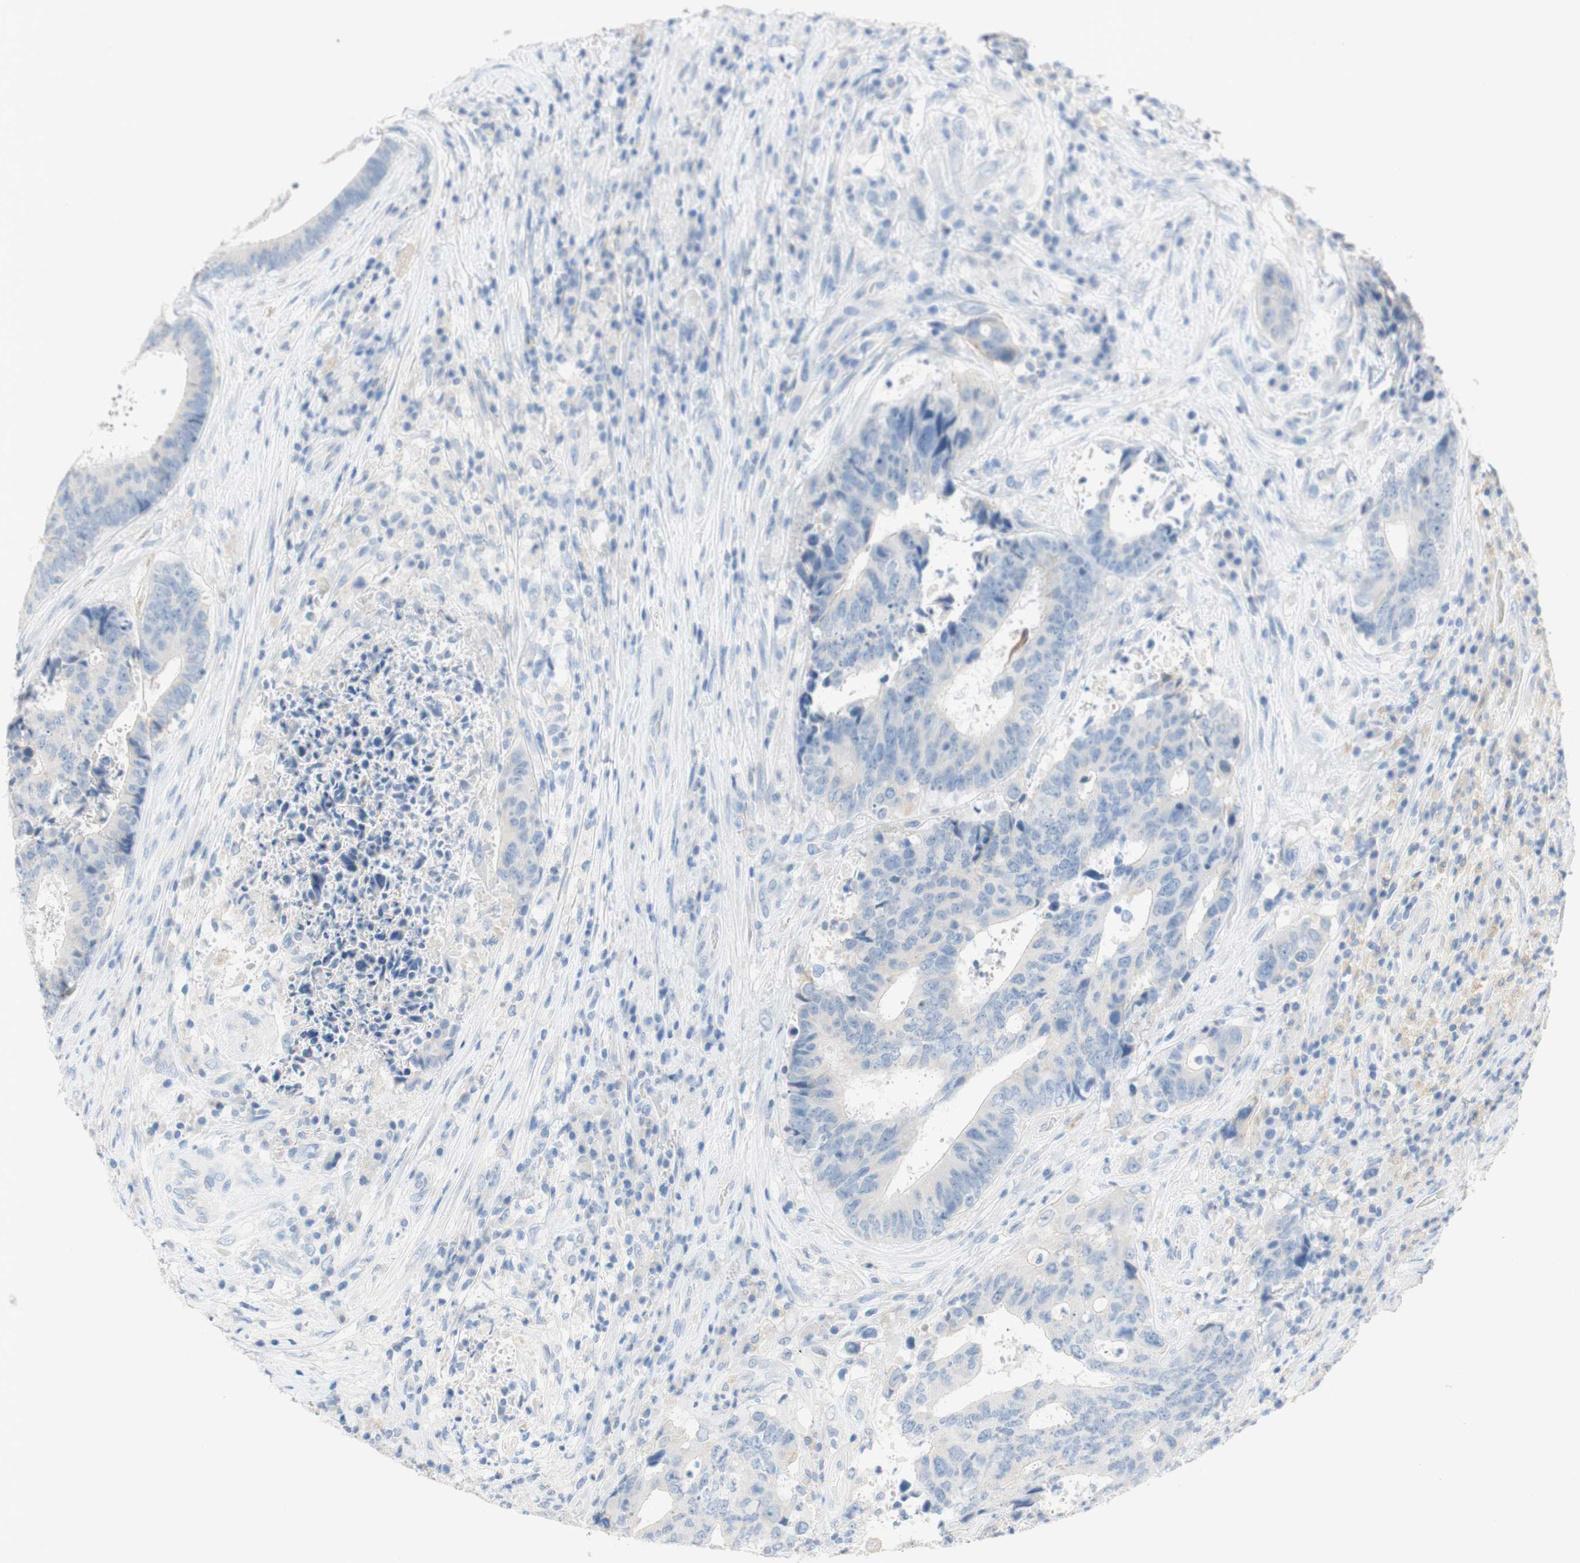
{"staining": {"intensity": "negative", "quantity": "none", "location": "none"}, "tissue": "colorectal cancer", "cell_type": "Tumor cells", "image_type": "cancer", "snomed": [{"axis": "morphology", "description": "Adenocarcinoma, NOS"}, {"axis": "topography", "description": "Rectum"}], "caption": "High magnification brightfield microscopy of colorectal cancer (adenocarcinoma) stained with DAB (brown) and counterstained with hematoxylin (blue): tumor cells show no significant staining.", "gene": "POLR2J3", "patient": {"sex": "male", "age": 72}}